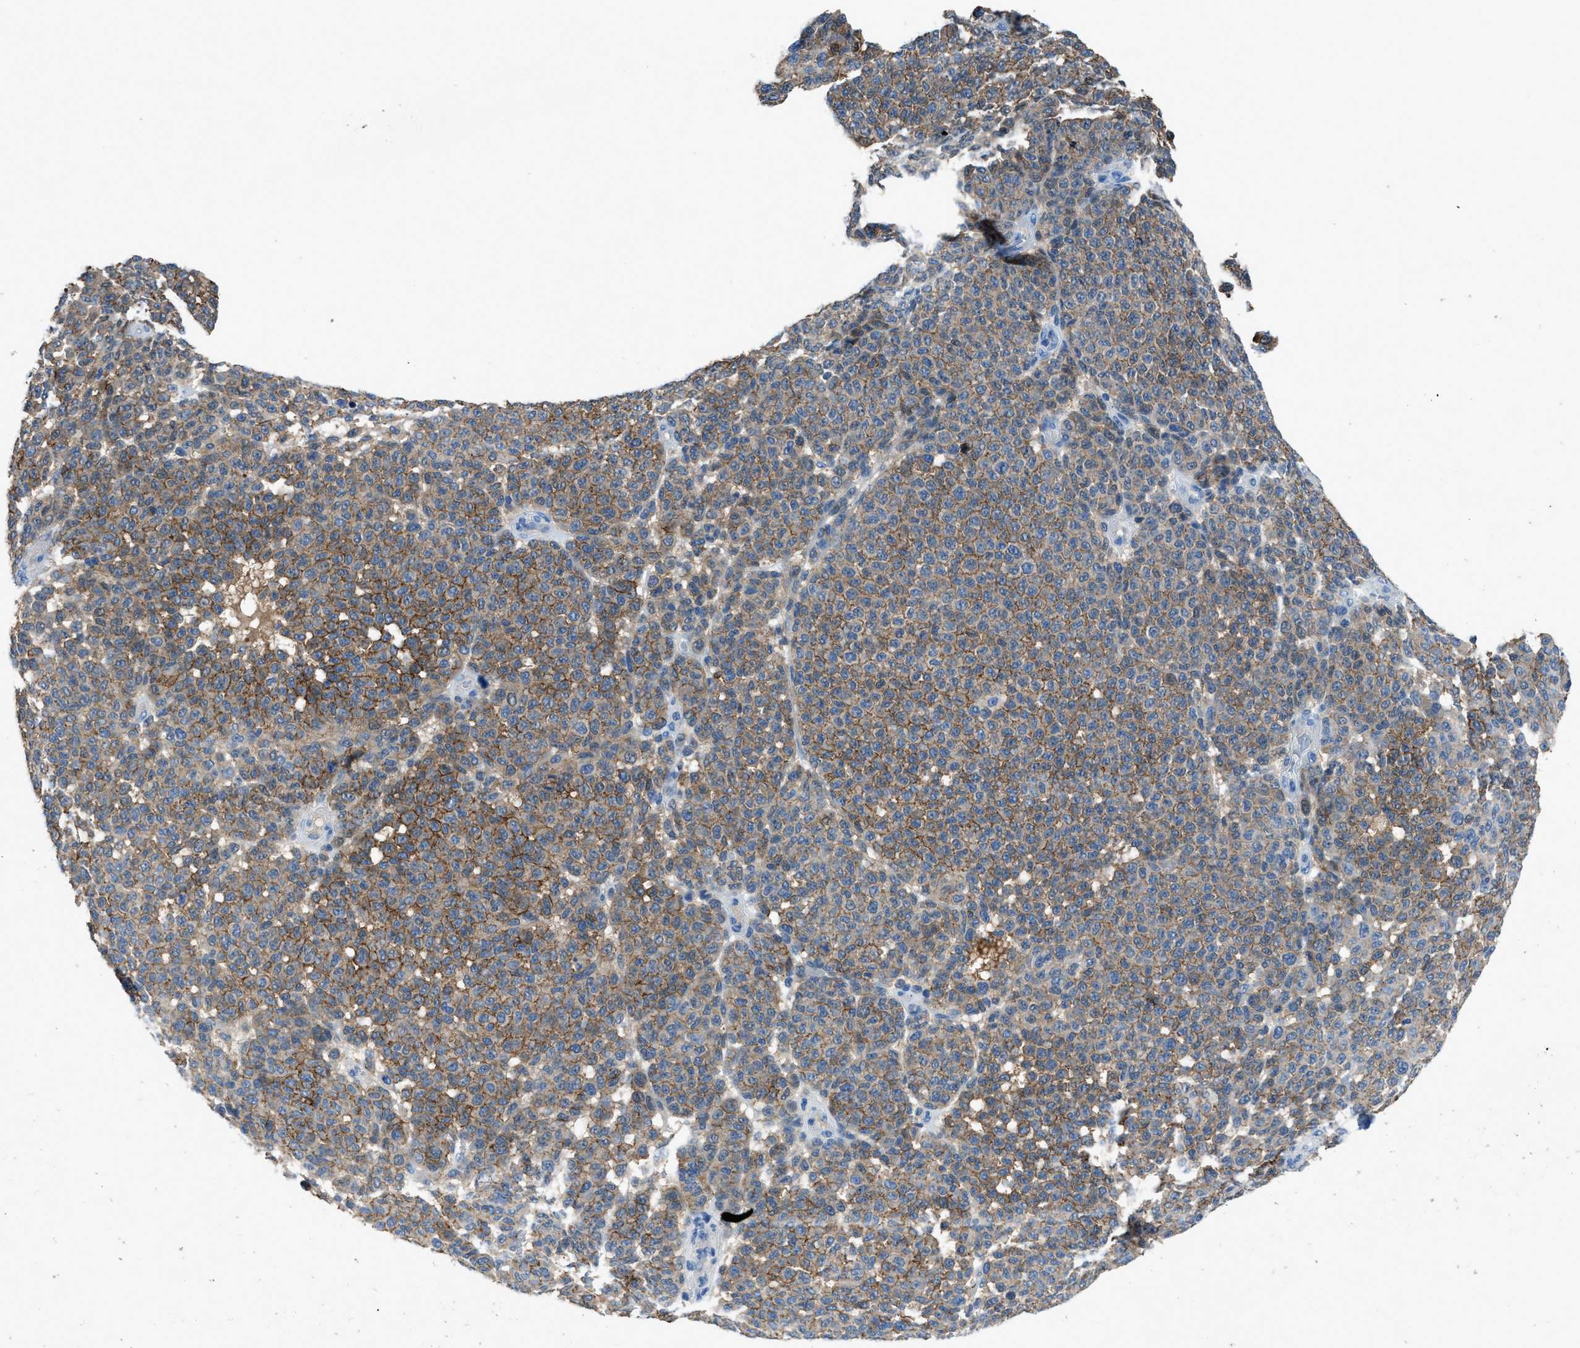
{"staining": {"intensity": "weak", "quantity": ">75%", "location": "cytoplasmic/membranous"}, "tissue": "melanoma", "cell_type": "Tumor cells", "image_type": "cancer", "snomed": [{"axis": "morphology", "description": "Malignant melanoma, NOS"}, {"axis": "topography", "description": "Skin"}], "caption": "Immunohistochemical staining of human malignant melanoma displays low levels of weak cytoplasmic/membranous positivity in about >75% of tumor cells.", "gene": "PTGFRN", "patient": {"sex": "male", "age": 59}}